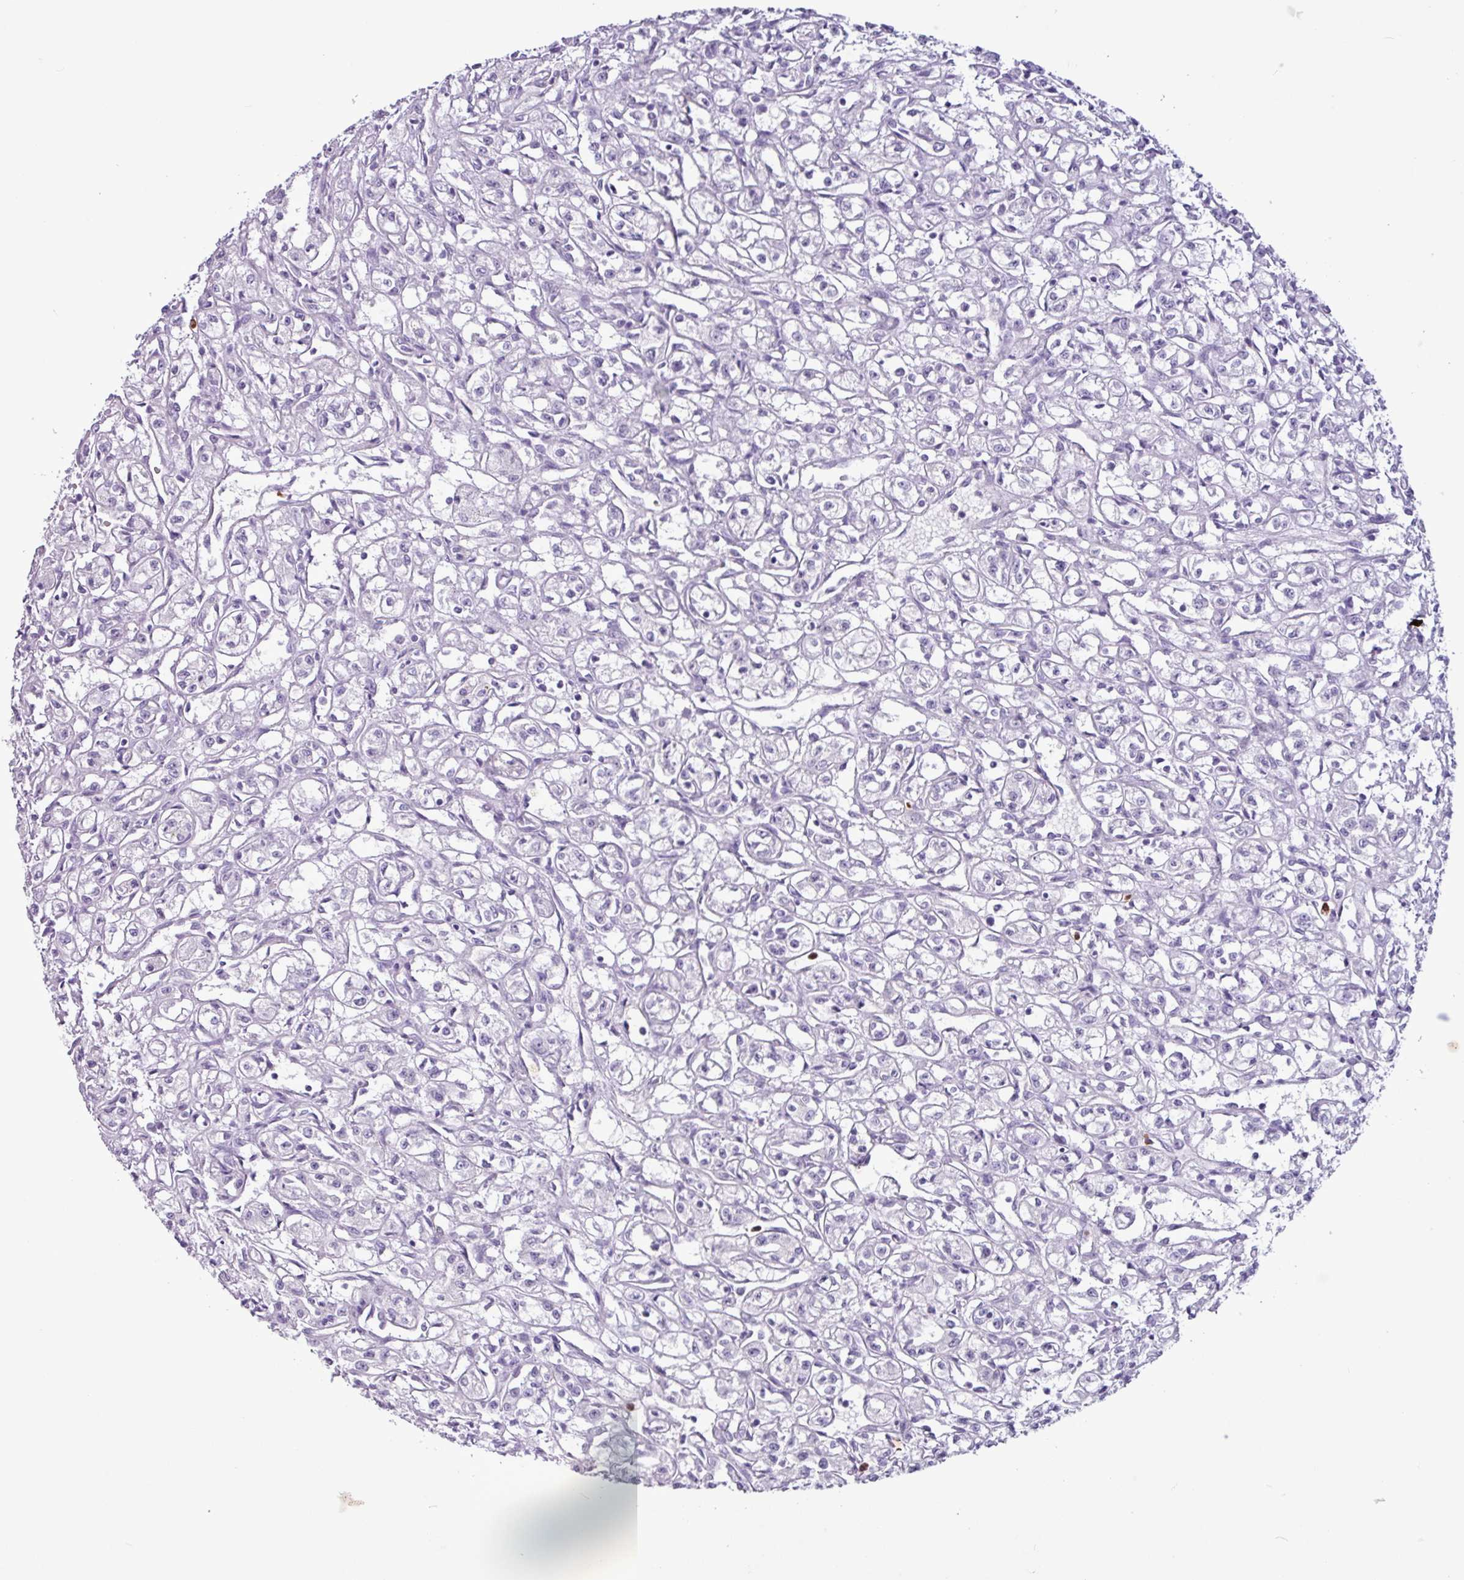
{"staining": {"intensity": "negative", "quantity": "none", "location": "none"}, "tissue": "renal cancer", "cell_type": "Tumor cells", "image_type": "cancer", "snomed": [{"axis": "morphology", "description": "Adenocarcinoma, NOS"}, {"axis": "topography", "description": "Kidney"}], "caption": "Immunohistochemical staining of renal cancer (adenocarcinoma) demonstrates no significant staining in tumor cells.", "gene": "TMEM178A", "patient": {"sex": "male", "age": 56}}